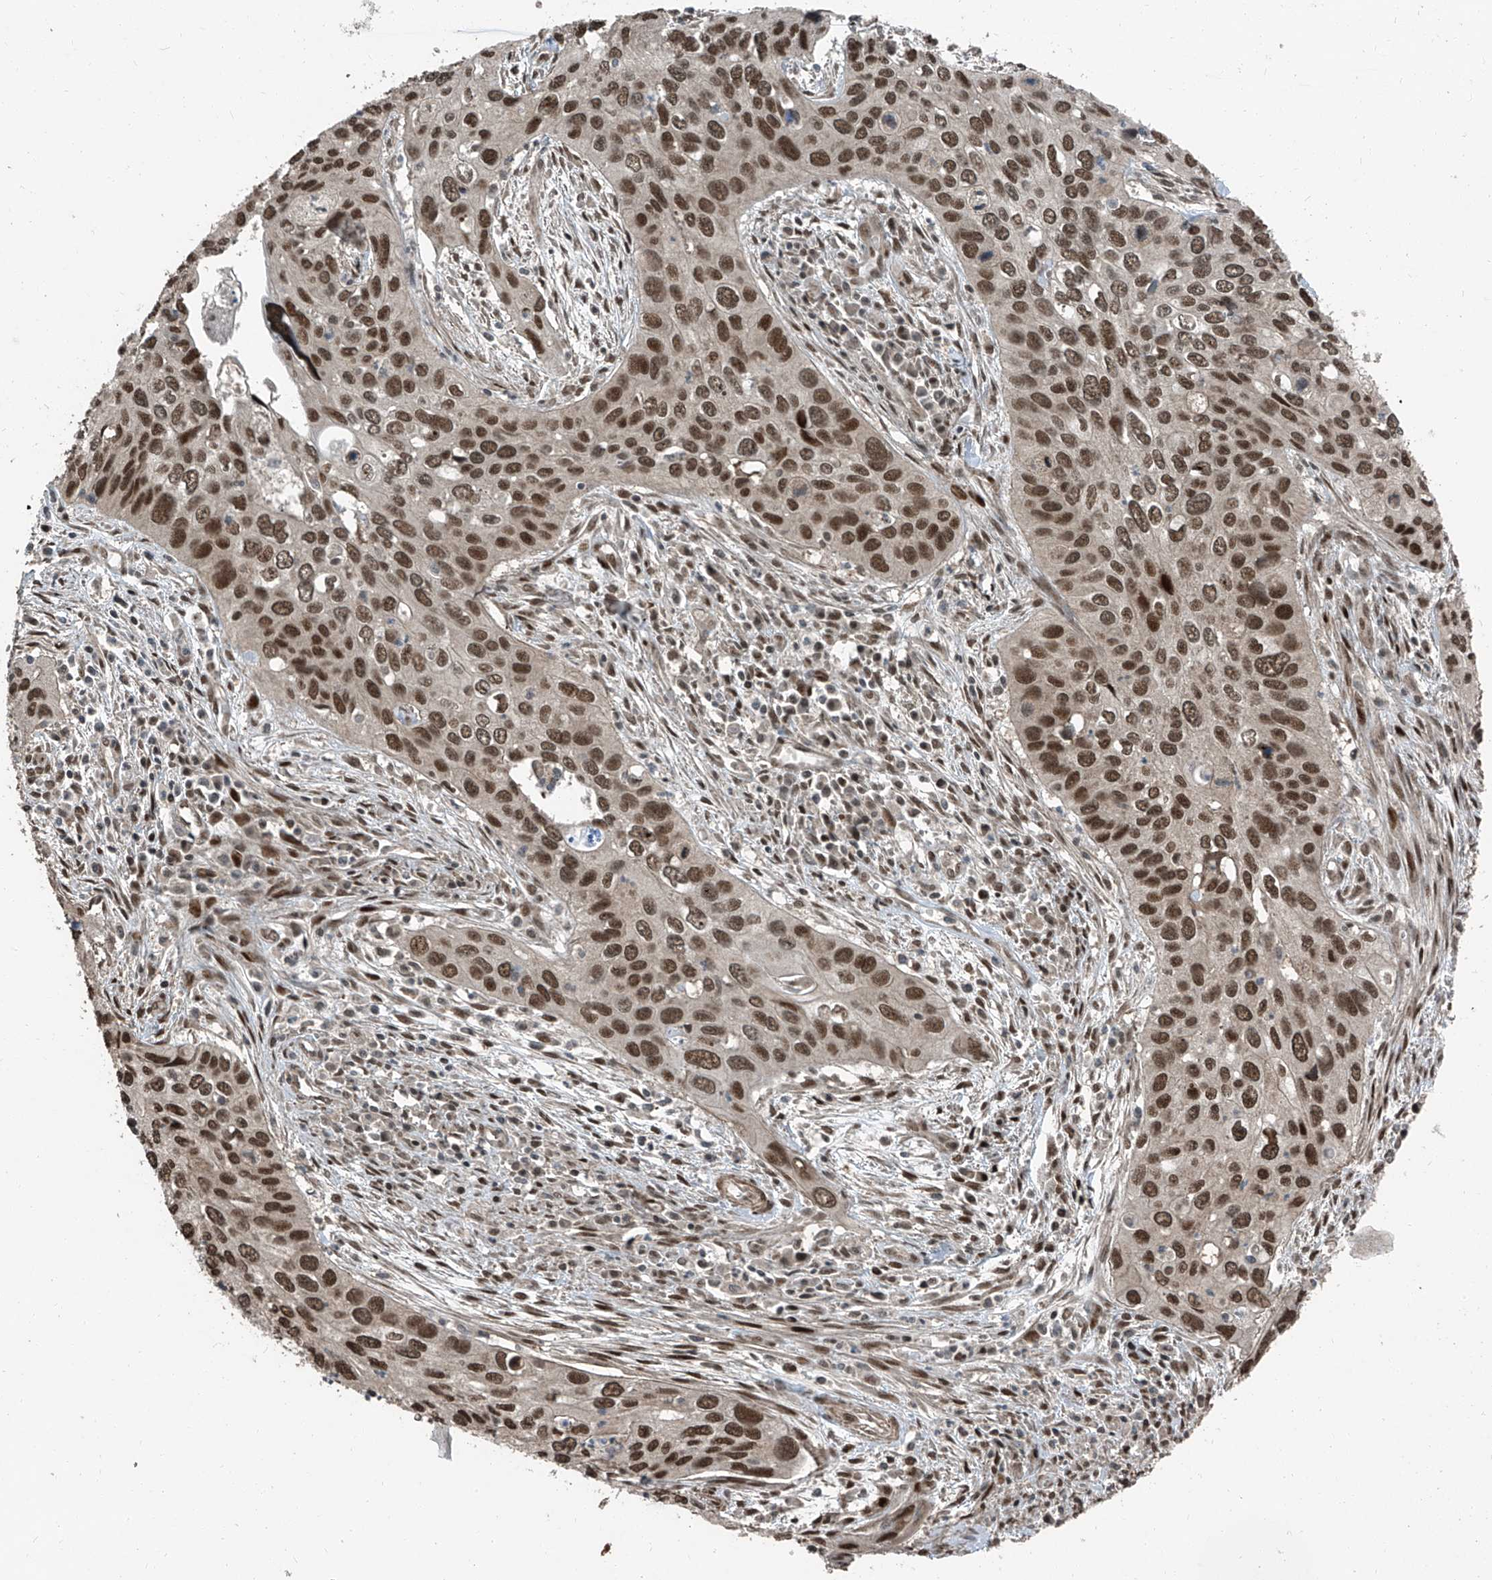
{"staining": {"intensity": "moderate", "quantity": ">75%", "location": "nuclear"}, "tissue": "cervical cancer", "cell_type": "Tumor cells", "image_type": "cancer", "snomed": [{"axis": "morphology", "description": "Squamous cell carcinoma, NOS"}, {"axis": "topography", "description": "Cervix"}], "caption": "The image reveals immunohistochemical staining of cervical squamous cell carcinoma. There is moderate nuclear staining is appreciated in approximately >75% of tumor cells.", "gene": "ZNF570", "patient": {"sex": "female", "age": 55}}